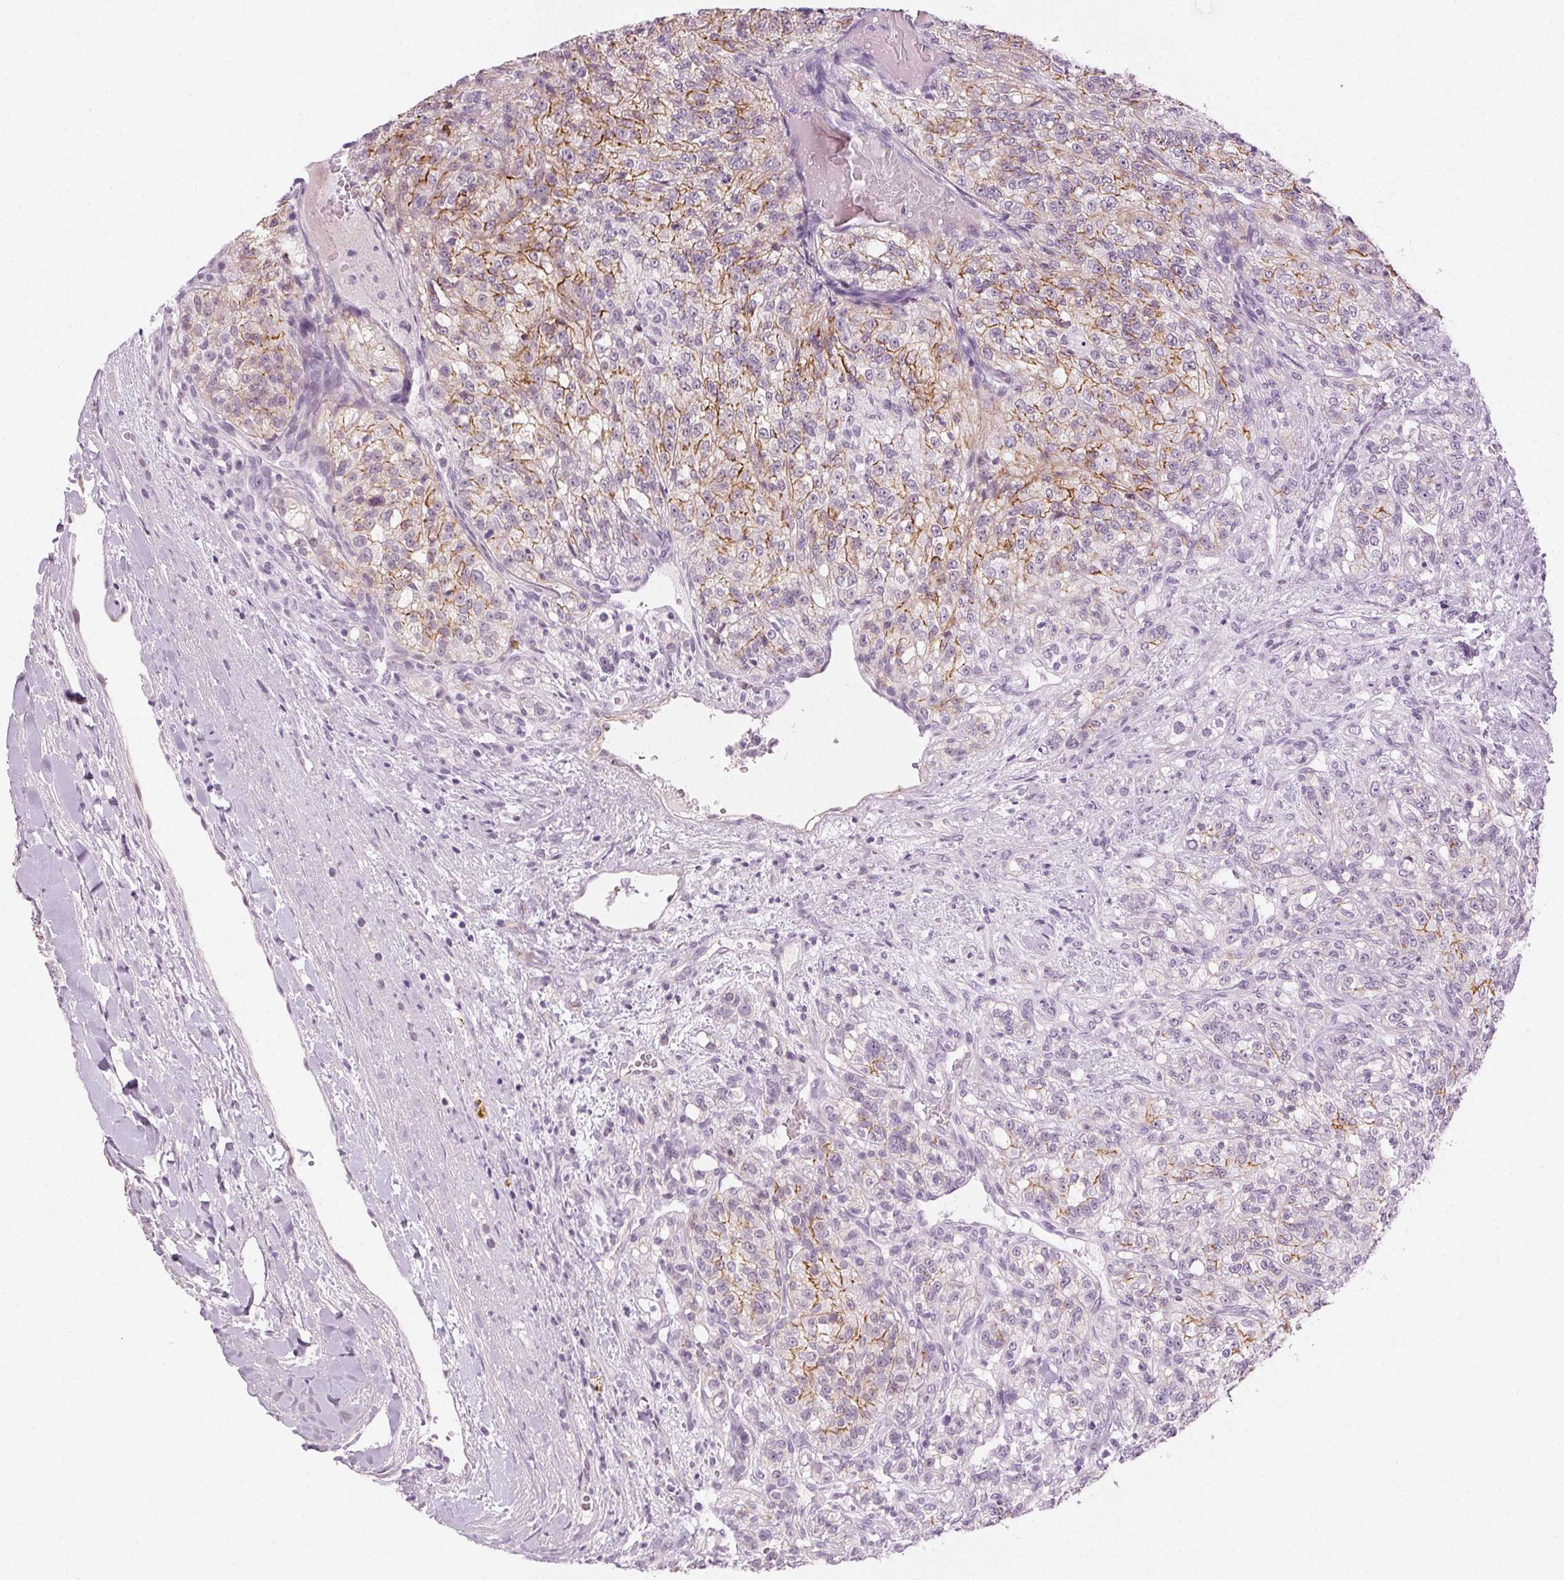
{"staining": {"intensity": "moderate", "quantity": "25%-75%", "location": "cytoplasmic/membranous"}, "tissue": "renal cancer", "cell_type": "Tumor cells", "image_type": "cancer", "snomed": [{"axis": "morphology", "description": "Adenocarcinoma, NOS"}, {"axis": "topography", "description": "Kidney"}], "caption": "Immunohistochemical staining of renal adenocarcinoma displays medium levels of moderate cytoplasmic/membranous positivity in approximately 25%-75% of tumor cells.", "gene": "AIF1L", "patient": {"sex": "female", "age": 63}}